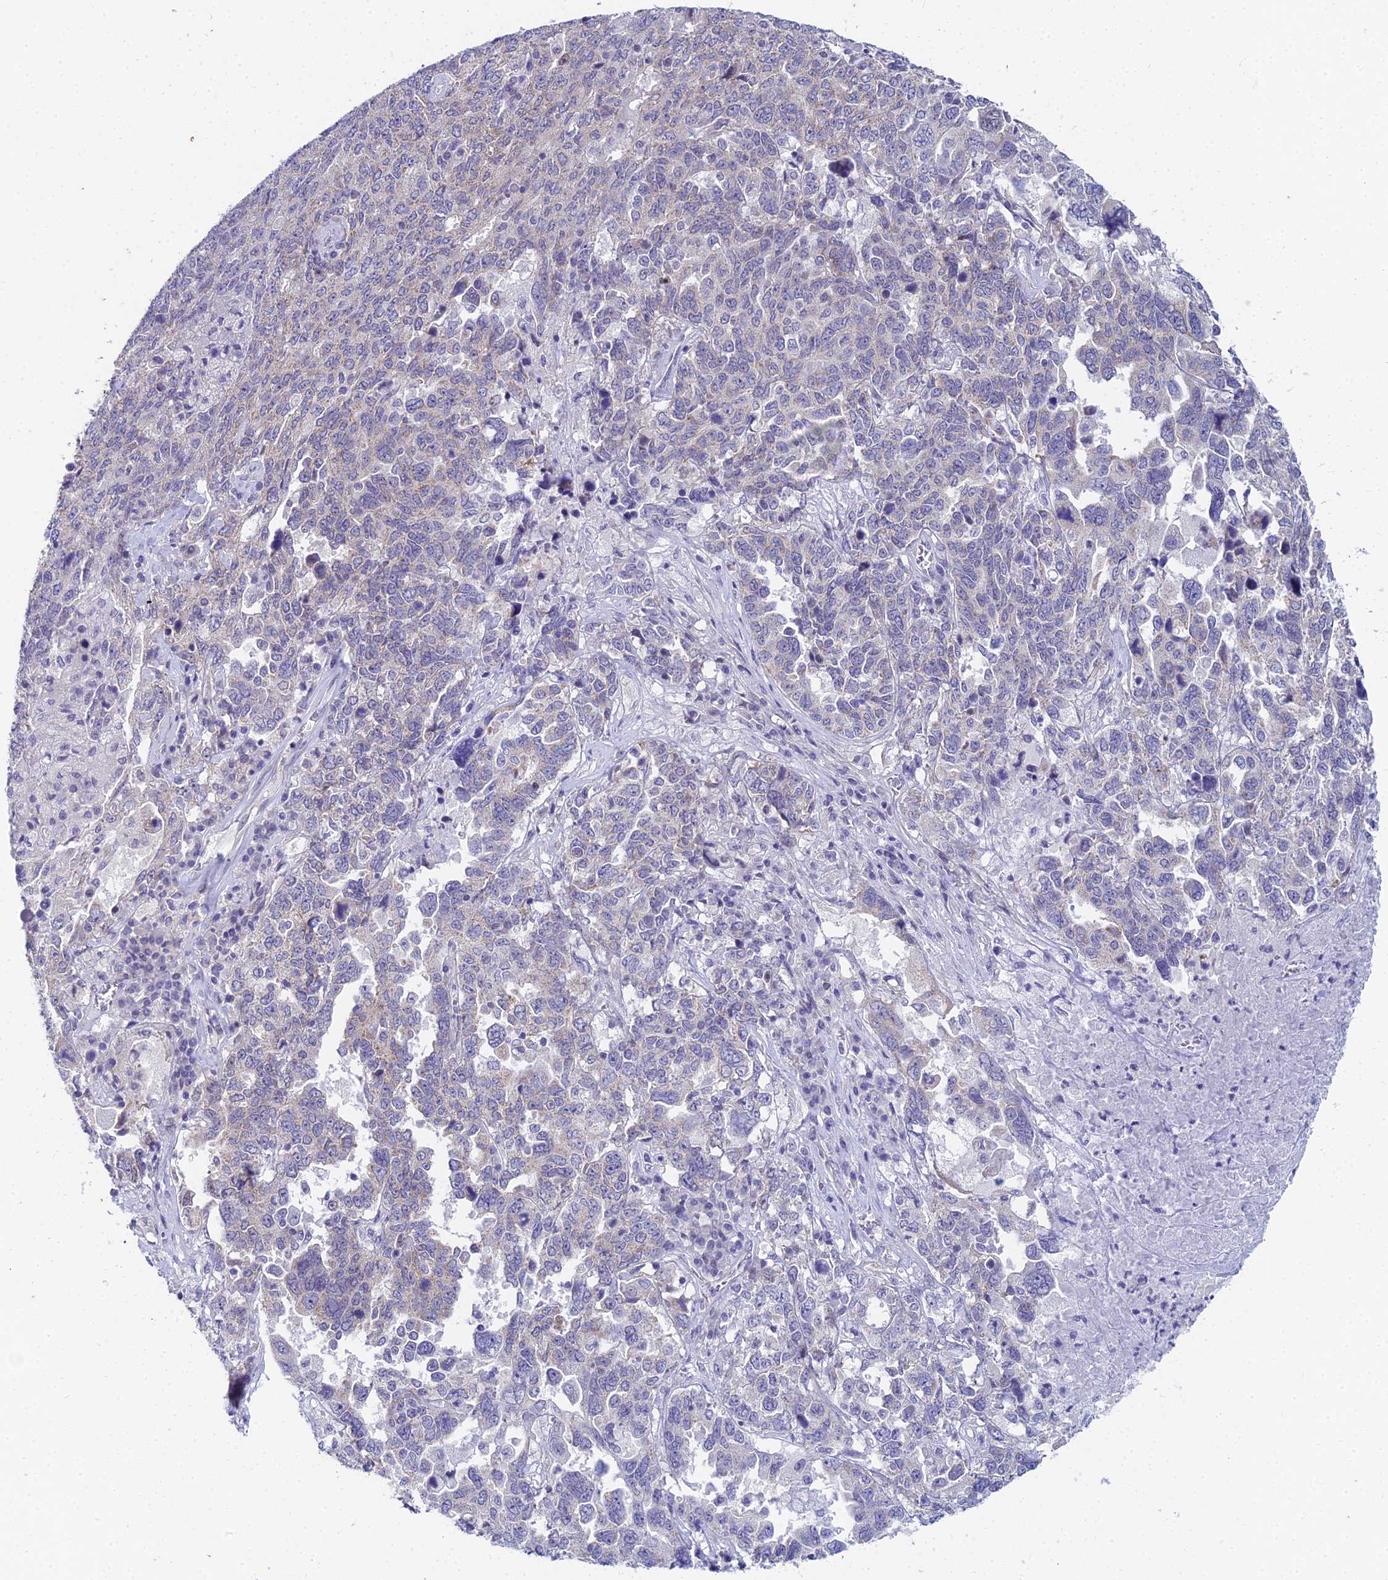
{"staining": {"intensity": "negative", "quantity": "none", "location": "none"}, "tissue": "ovarian cancer", "cell_type": "Tumor cells", "image_type": "cancer", "snomed": [{"axis": "morphology", "description": "Carcinoma, endometroid"}, {"axis": "topography", "description": "Ovary"}], "caption": "The image displays no staining of tumor cells in ovarian cancer (endometroid carcinoma). (Immunohistochemistry, brightfield microscopy, high magnification).", "gene": "EEF2KMT", "patient": {"sex": "female", "age": 62}}